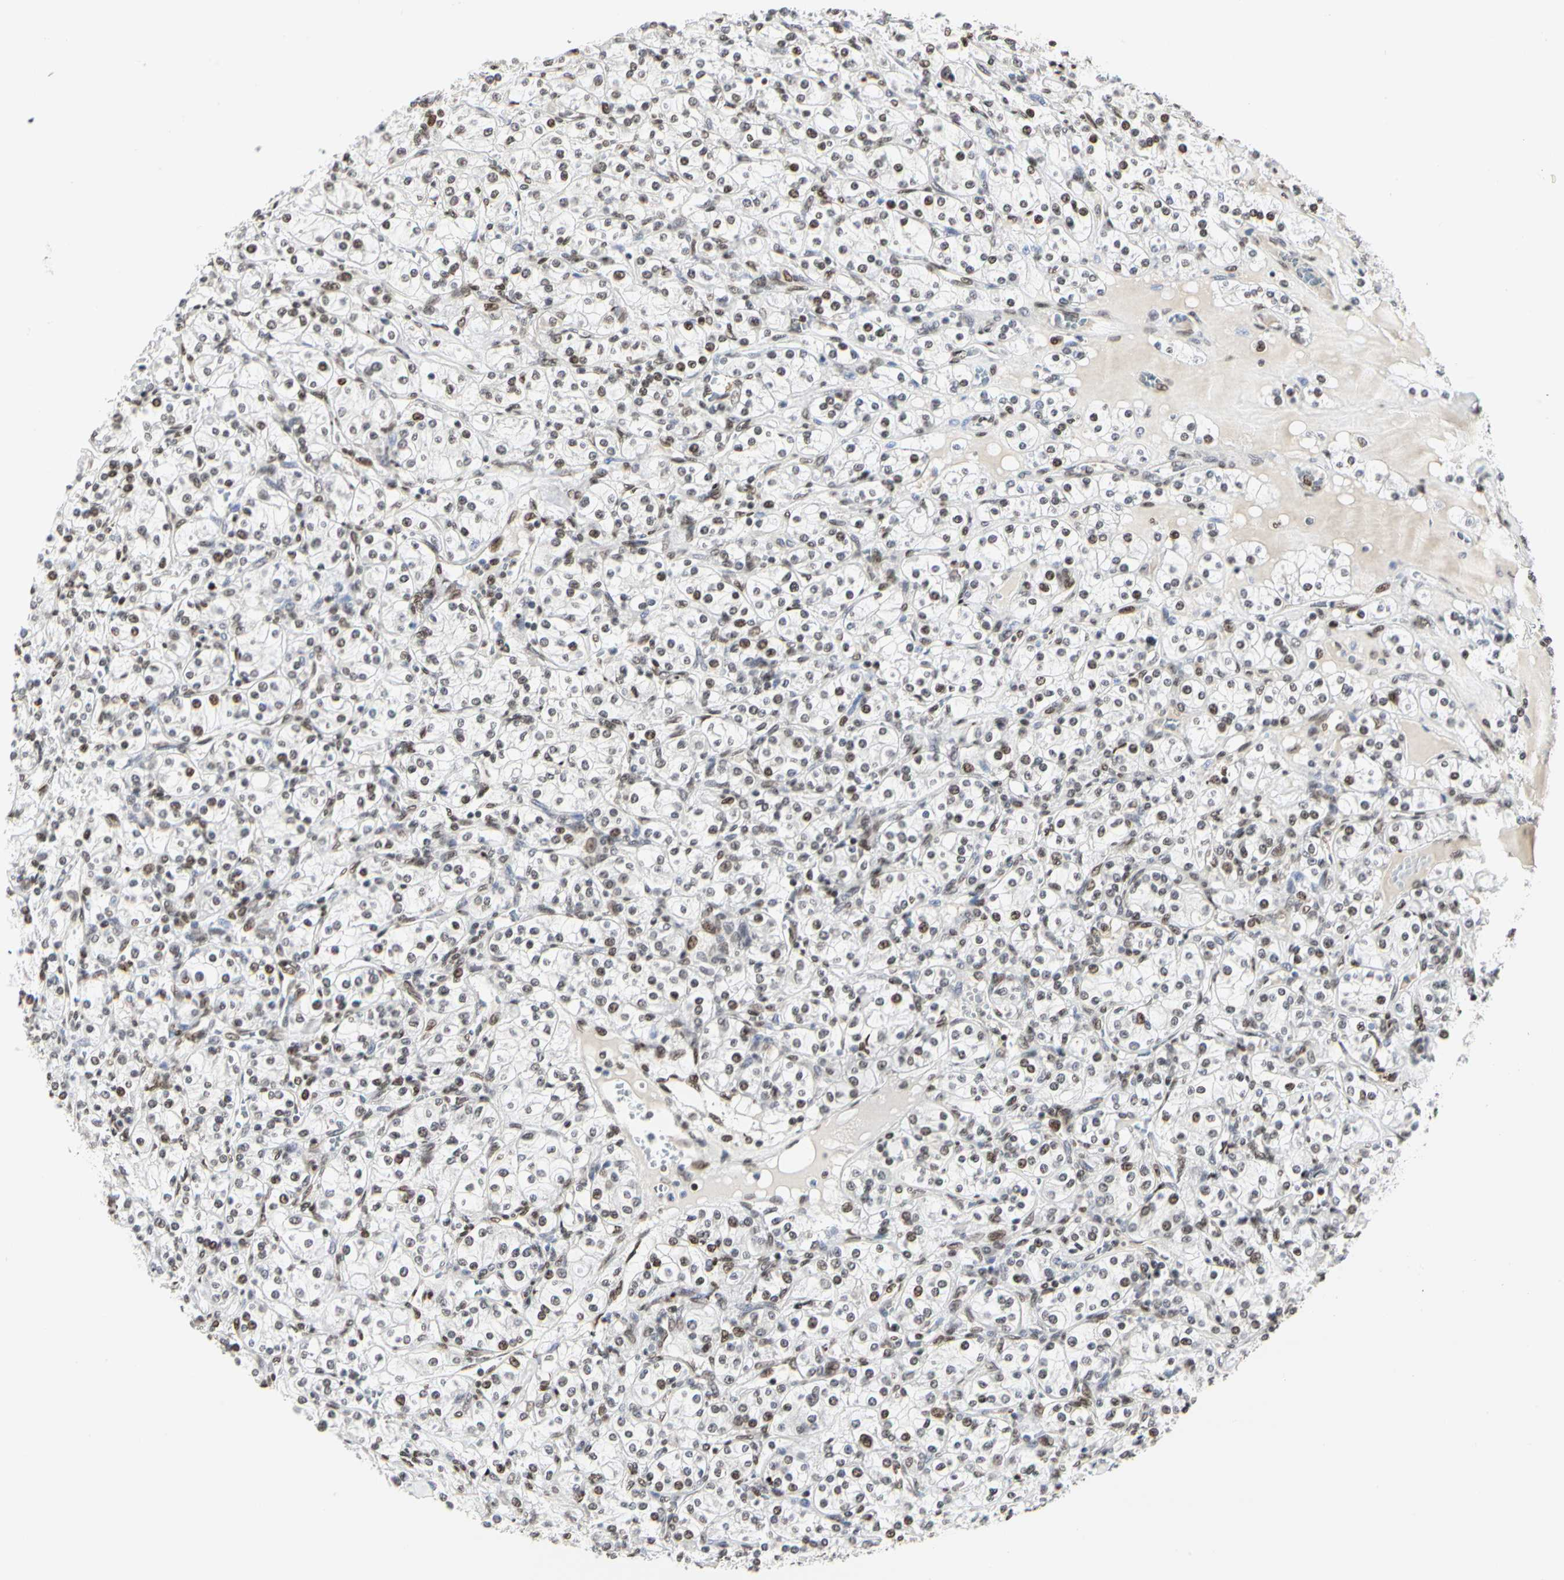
{"staining": {"intensity": "weak", "quantity": "25%-75%", "location": "nuclear"}, "tissue": "renal cancer", "cell_type": "Tumor cells", "image_type": "cancer", "snomed": [{"axis": "morphology", "description": "Adenocarcinoma, NOS"}, {"axis": "topography", "description": "Kidney"}], "caption": "Brown immunohistochemical staining in human renal cancer (adenocarcinoma) exhibits weak nuclear positivity in about 25%-75% of tumor cells. (brown staining indicates protein expression, while blue staining denotes nuclei).", "gene": "PRMT3", "patient": {"sex": "male", "age": 77}}